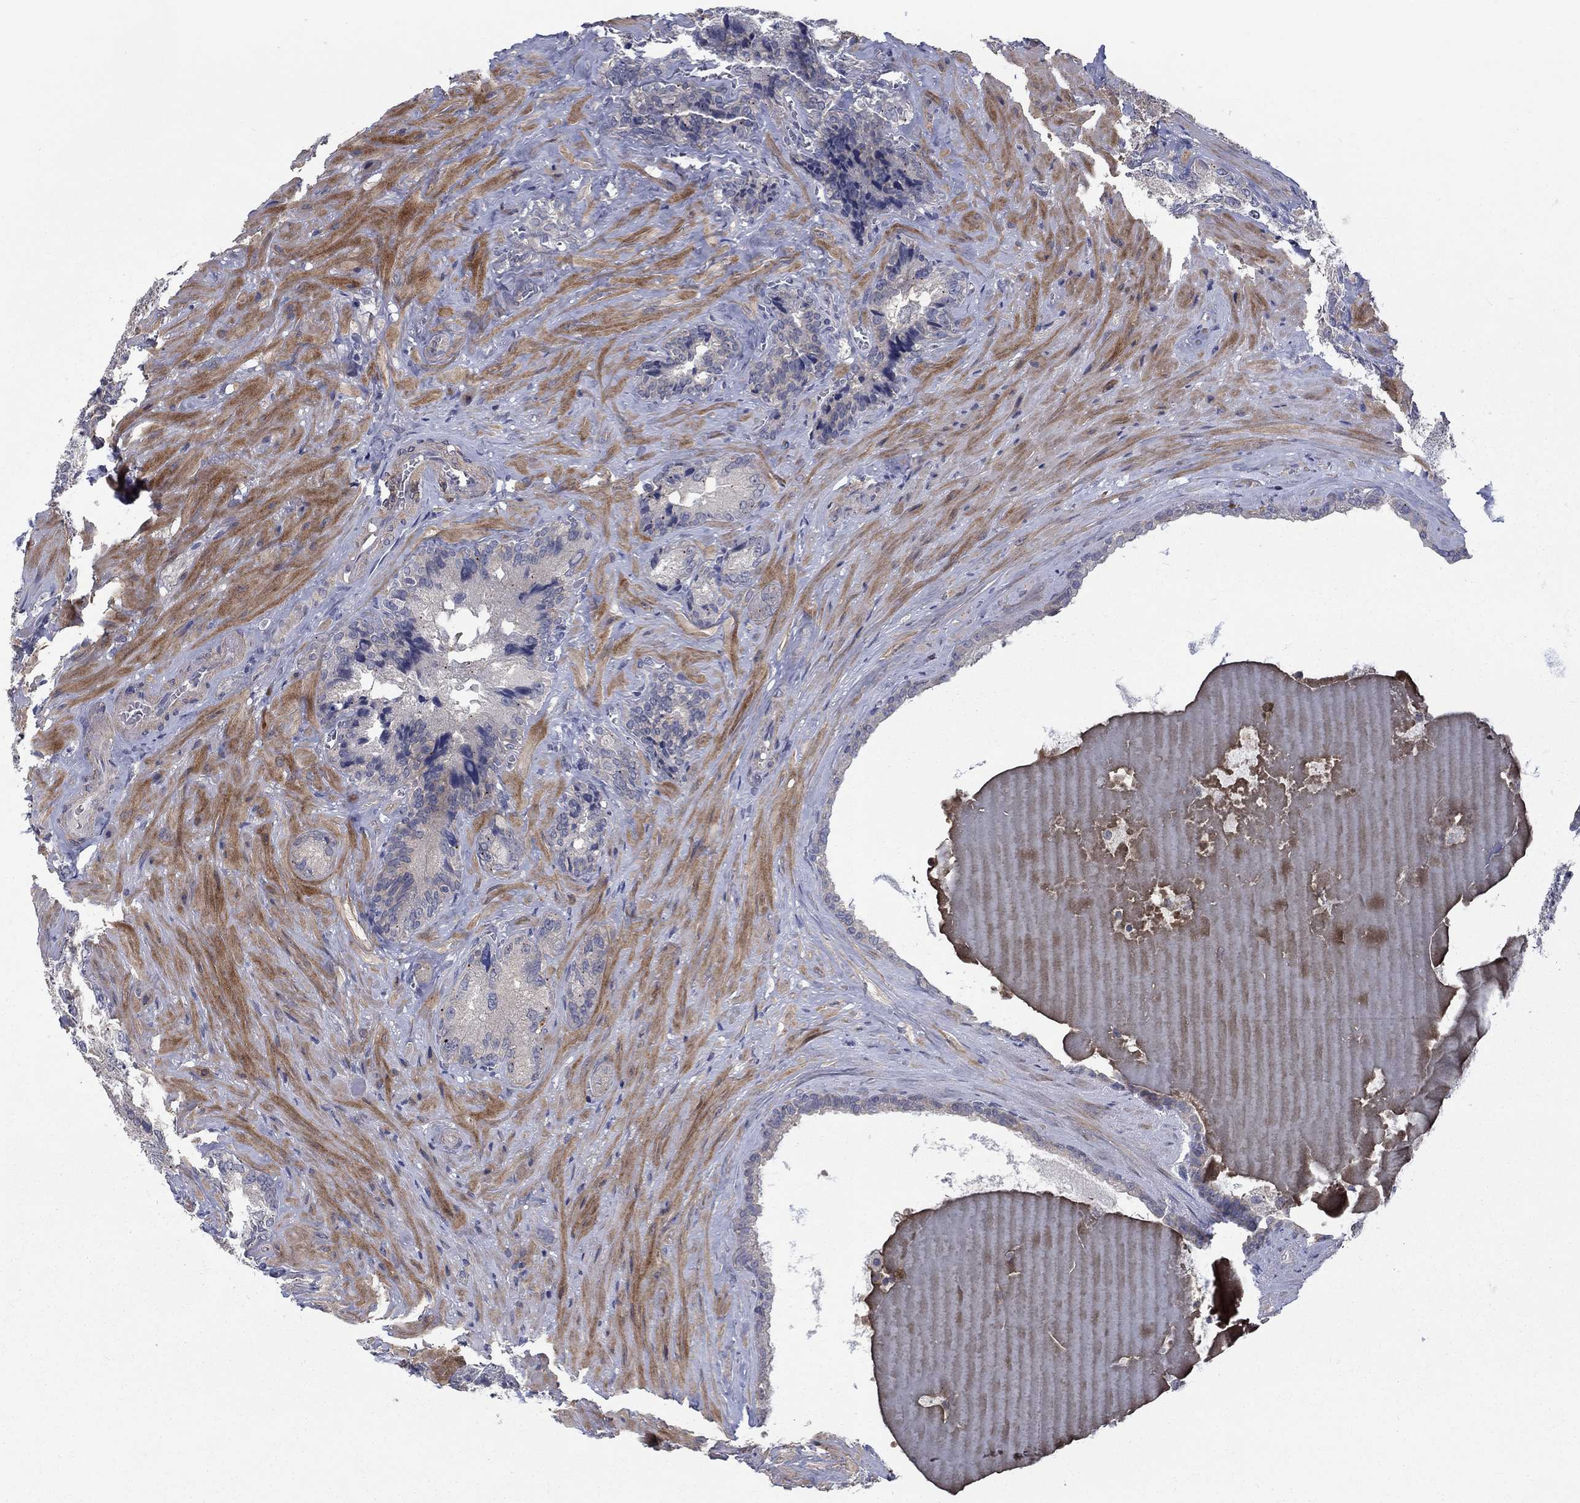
{"staining": {"intensity": "negative", "quantity": "none", "location": "none"}, "tissue": "seminal vesicle", "cell_type": "Glandular cells", "image_type": "normal", "snomed": [{"axis": "morphology", "description": "Normal tissue, NOS"}, {"axis": "topography", "description": "Seminal veicle"}], "caption": "A high-resolution image shows immunohistochemistry (IHC) staining of unremarkable seminal vesicle, which demonstrates no significant positivity in glandular cells. The staining was performed using DAB (3,3'-diaminobenzidine) to visualize the protein expression in brown, while the nuclei were stained in blue with hematoxylin (Magnification: 20x).", "gene": "KIF15", "patient": {"sex": "male", "age": 72}}